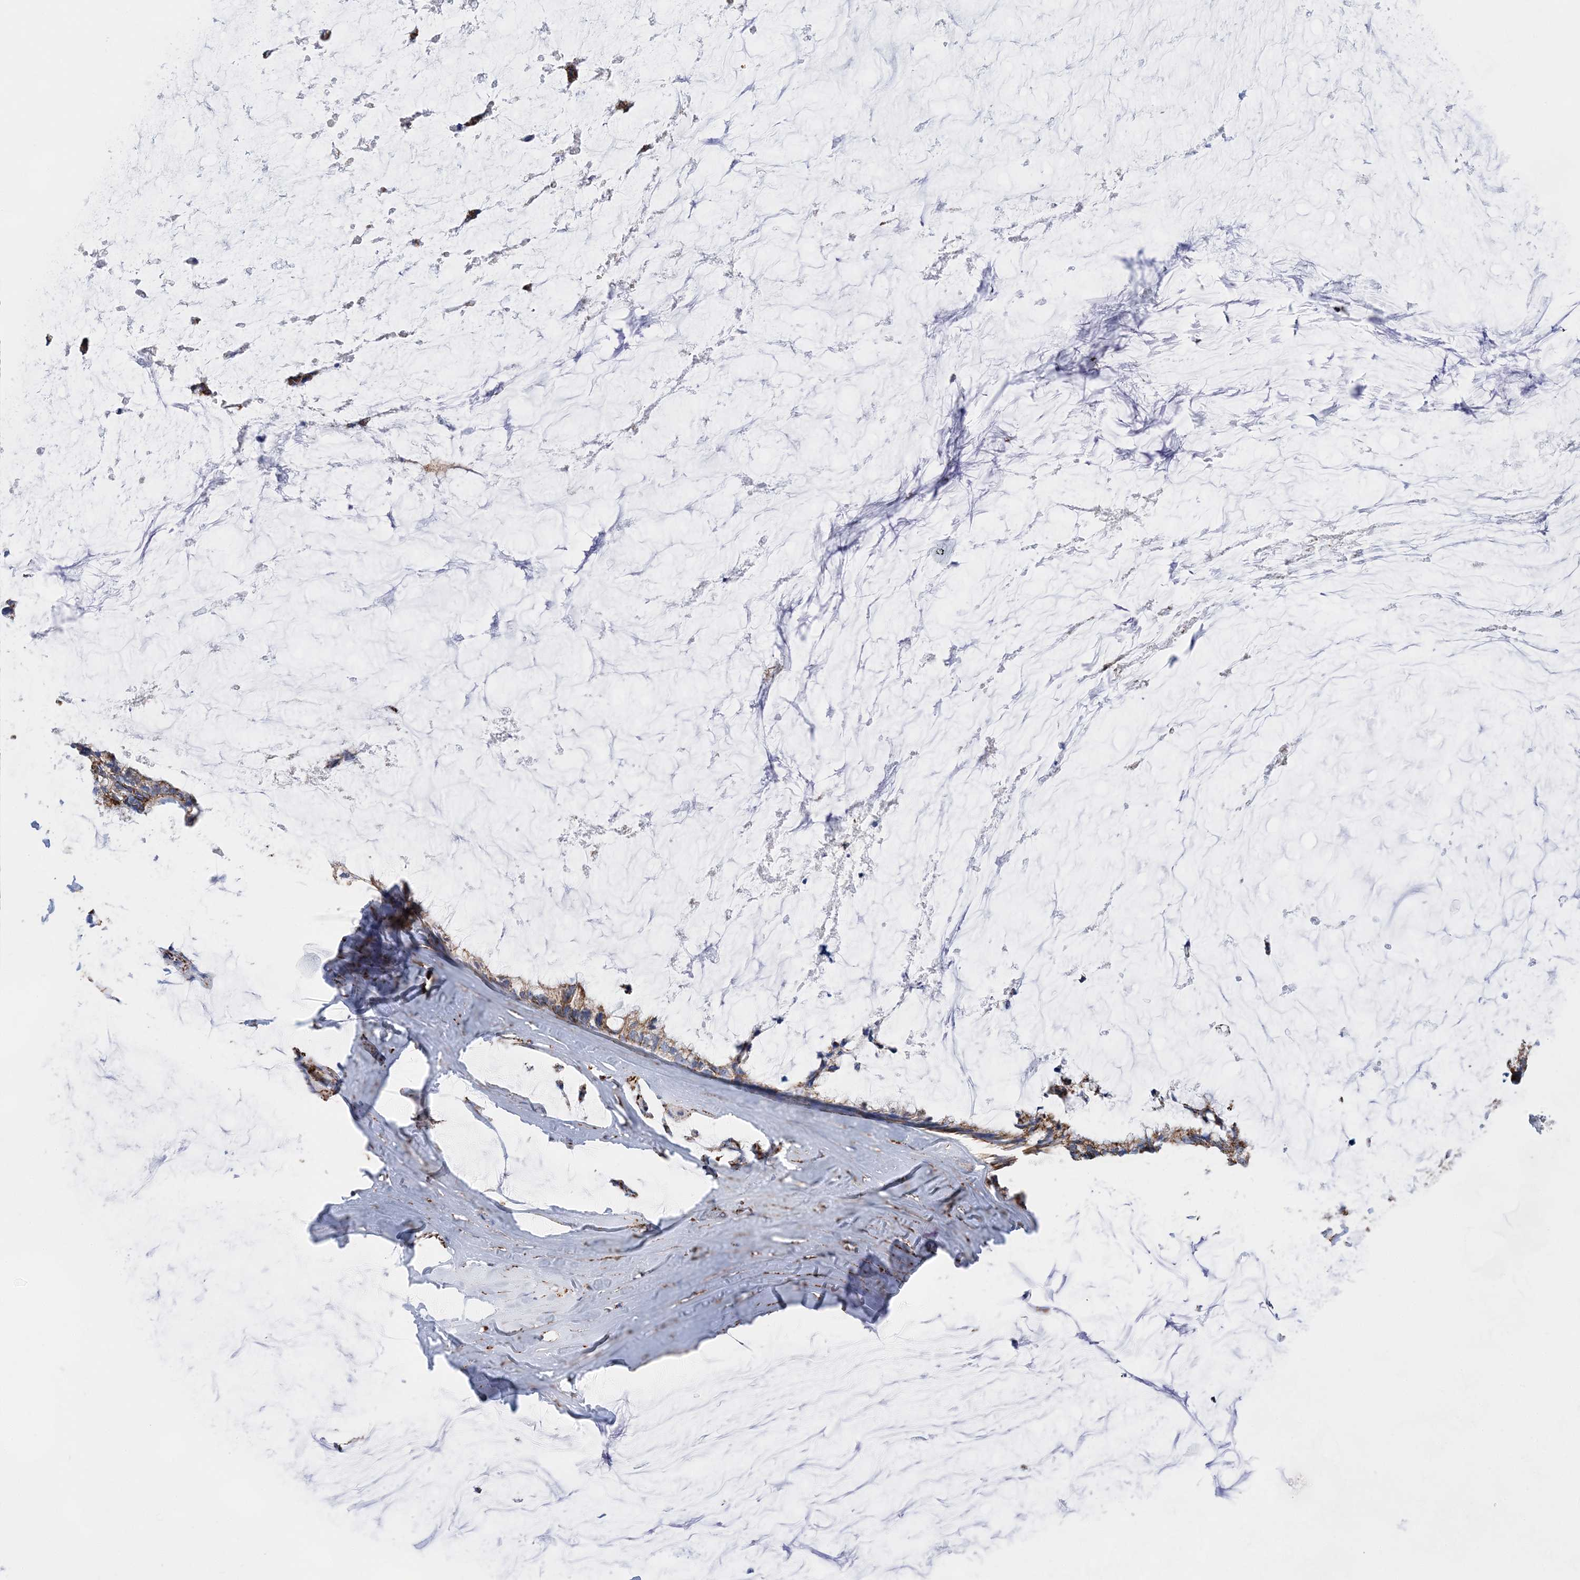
{"staining": {"intensity": "moderate", "quantity": ">75%", "location": "cytoplasmic/membranous"}, "tissue": "ovarian cancer", "cell_type": "Tumor cells", "image_type": "cancer", "snomed": [{"axis": "morphology", "description": "Cystadenocarcinoma, mucinous, NOS"}, {"axis": "topography", "description": "Ovary"}], "caption": "Human ovarian mucinous cystadenocarcinoma stained with a brown dye displays moderate cytoplasmic/membranous positive staining in about >75% of tumor cells.", "gene": "ACOT9", "patient": {"sex": "female", "age": 39}}